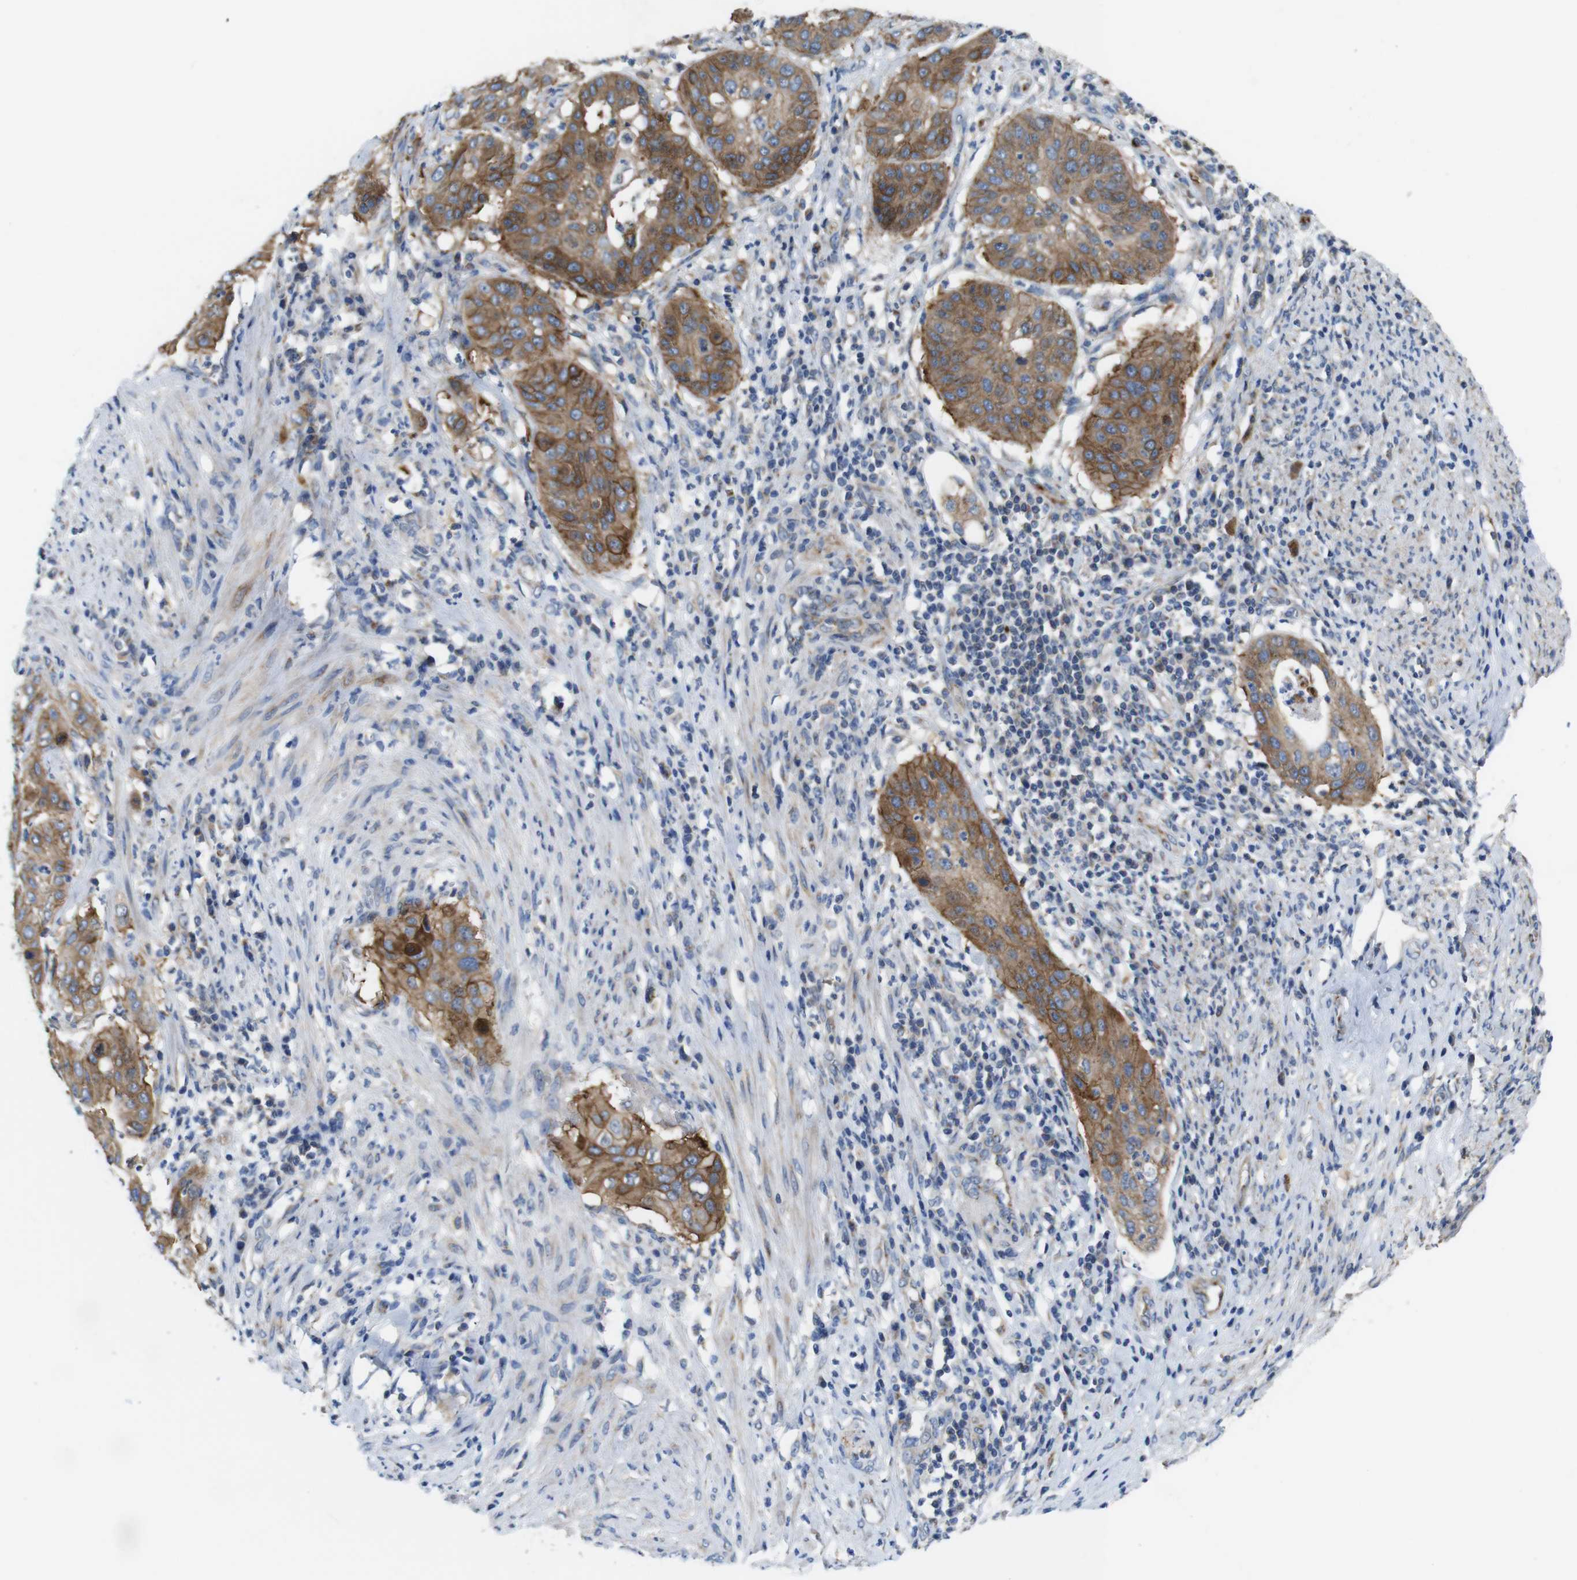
{"staining": {"intensity": "moderate", "quantity": ">75%", "location": "cytoplasmic/membranous"}, "tissue": "cervical cancer", "cell_type": "Tumor cells", "image_type": "cancer", "snomed": [{"axis": "morphology", "description": "Normal tissue, NOS"}, {"axis": "morphology", "description": "Squamous cell carcinoma, NOS"}, {"axis": "topography", "description": "Cervix"}], "caption": "Brown immunohistochemical staining in human cervical cancer (squamous cell carcinoma) exhibits moderate cytoplasmic/membranous expression in about >75% of tumor cells.", "gene": "EFCAB14", "patient": {"sex": "female", "age": 39}}